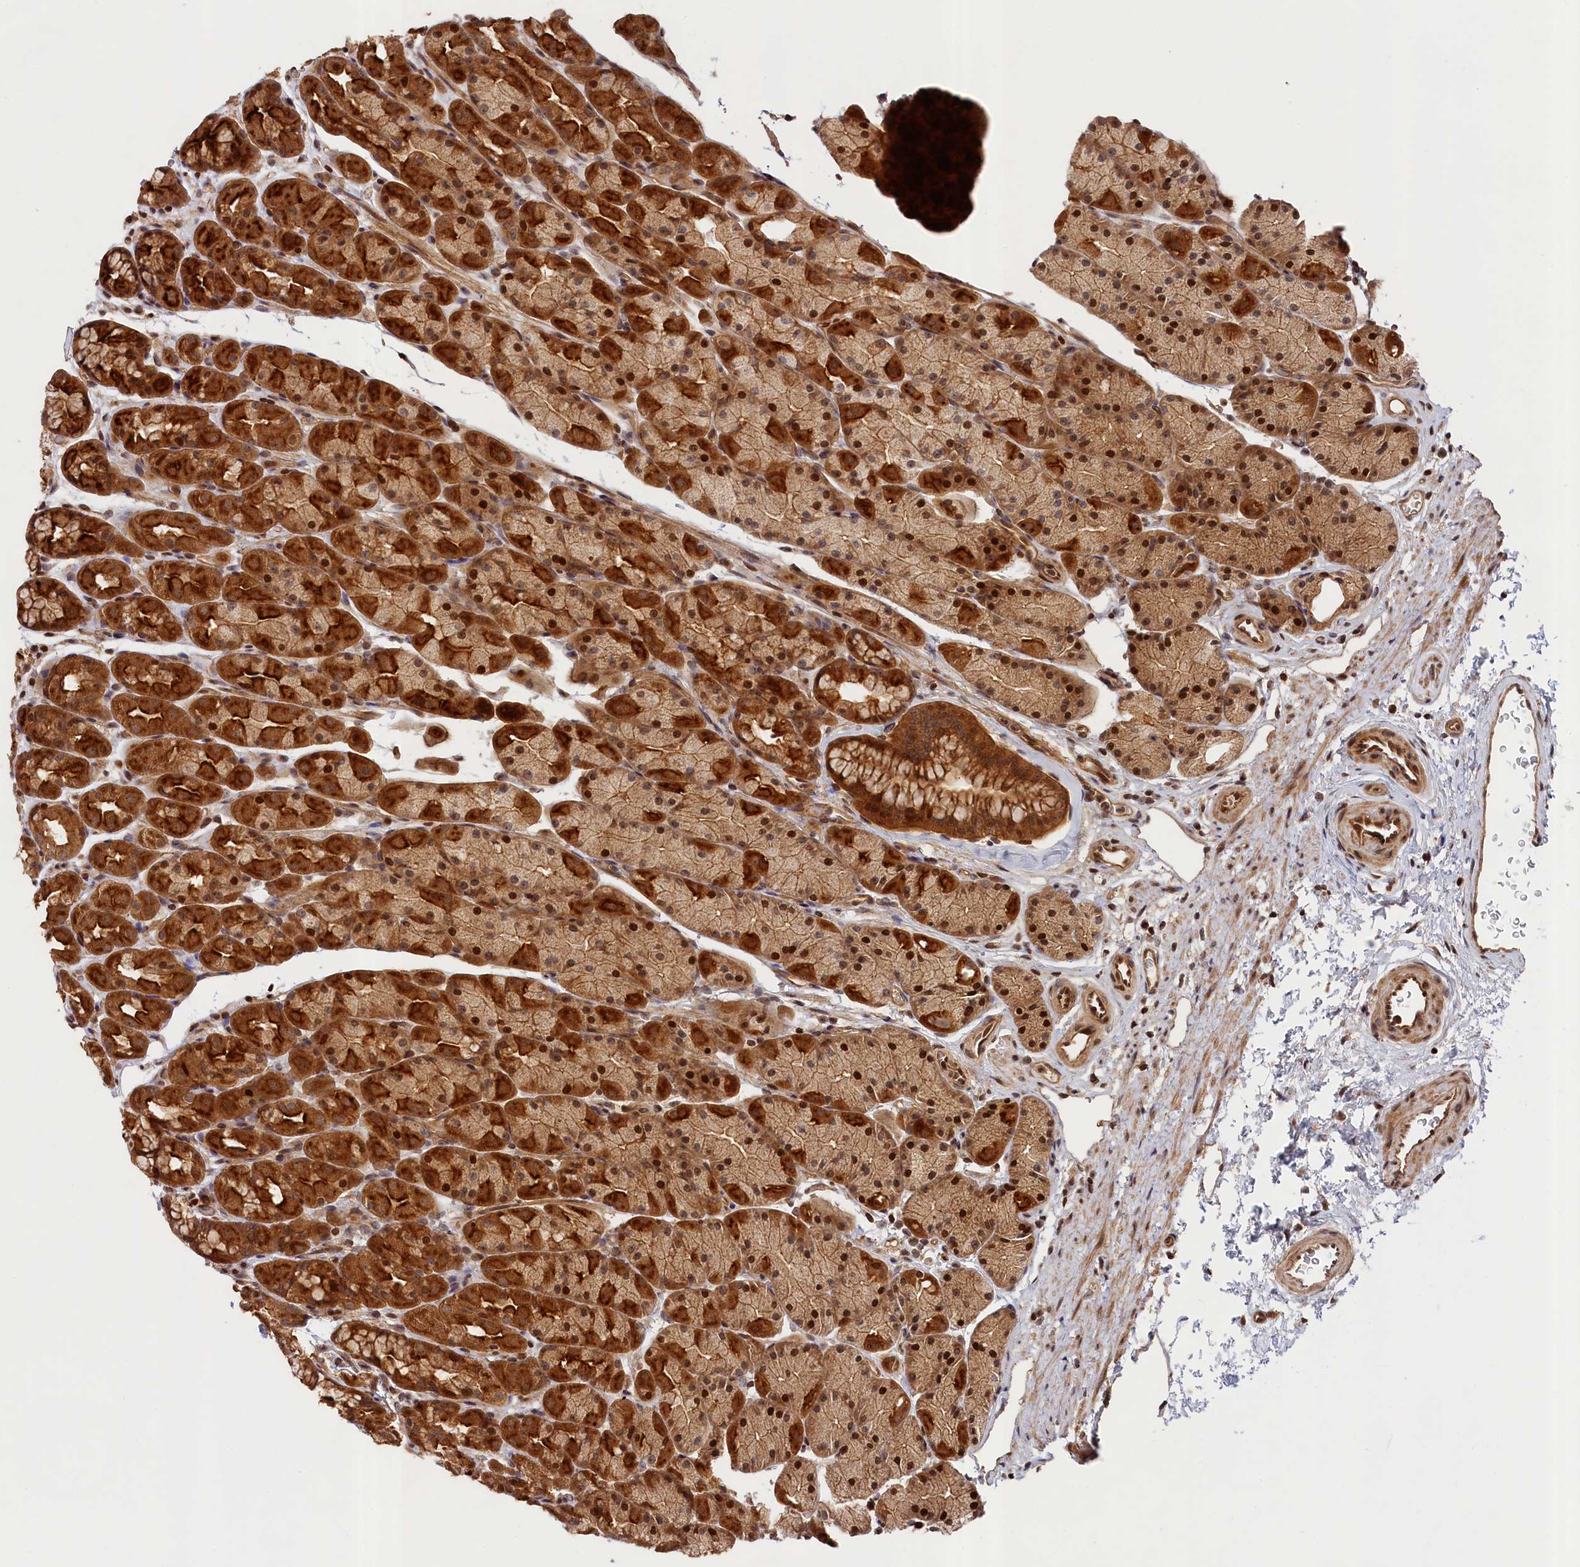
{"staining": {"intensity": "strong", "quantity": "25%-75%", "location": "cytoplasmic/membranous,nuclear"}, "tissue": "stomach", "cell_type": "Glandular cells", "image_type": "normal", "snomed": [{"axis": "morphology", "description": "Normal tissue, NOS"}, {"axis": "topography", "description": "Stomach, upper"}, {"axis": "topography", "description": "Stomach"}], "caption": "A photomicrograph showing strong cytoplasmic/membranous,nuclear positivity in approximately 25%-75% of glandular cells in normal stomach, as visualized by brown immunohistochemical staining.", "gene": "CEP44", "patient": {"sex": "male", "age": 47}}